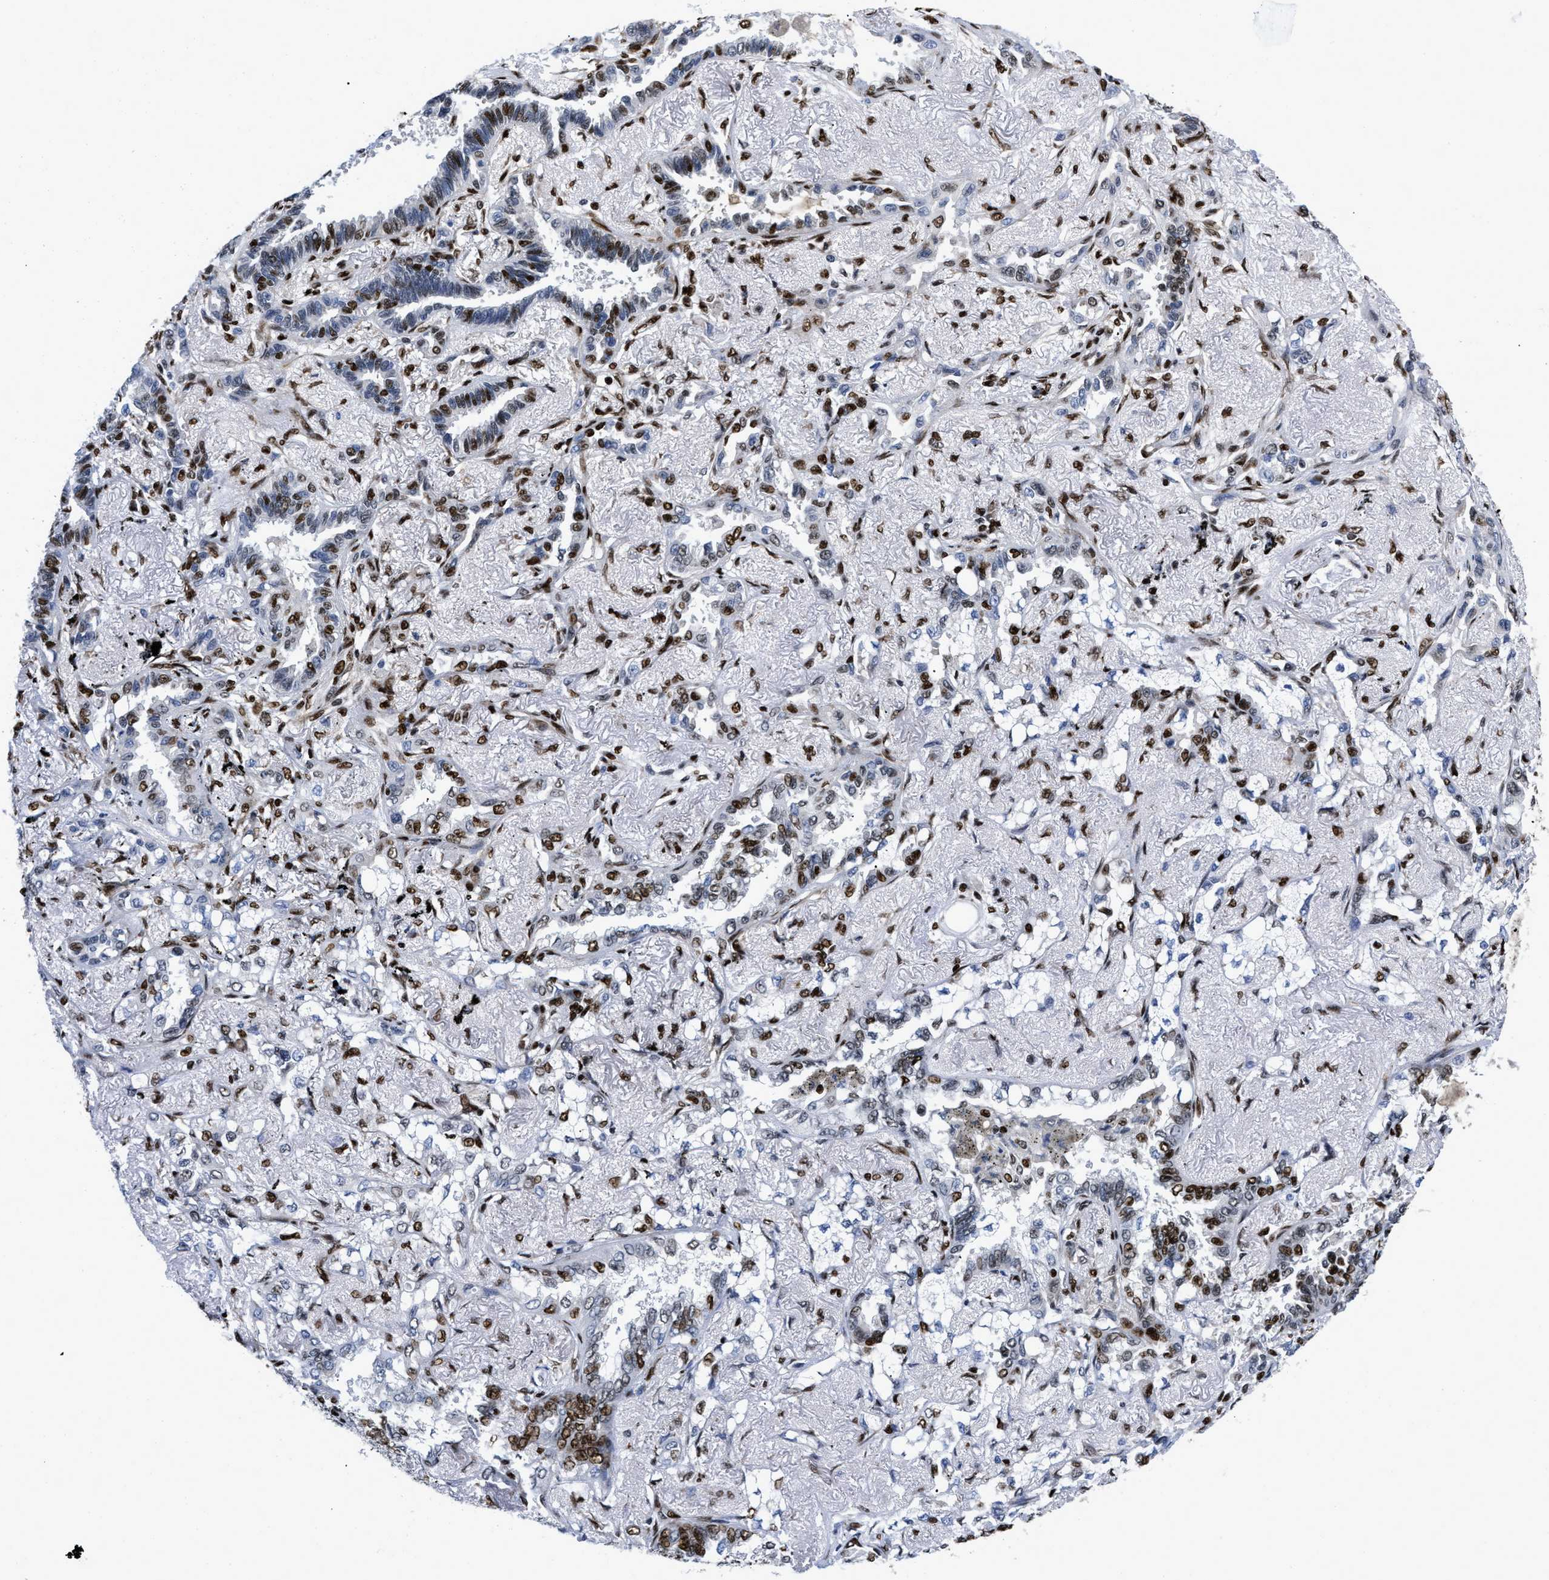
{"staining": {"intensity": "moderate", "quantity": "25%-75%", "location": "nuclear"}, "tissue": "lung cancer", "cell_type": "Tumor cells", "image_type": "cancer", "snomed": [{"axis": "morphology", "description": "Adenocarcinoma, NOS"}, {"axis": "topography", "description": "Lung"}], "caption": "Lung cancer (adenocarcinoma) tissue exhibits moderate nuclear staining in approximately 25%-75% of tumor cells", "gene": "CREB1", "patient": {"sex": "male", "age": 59}}